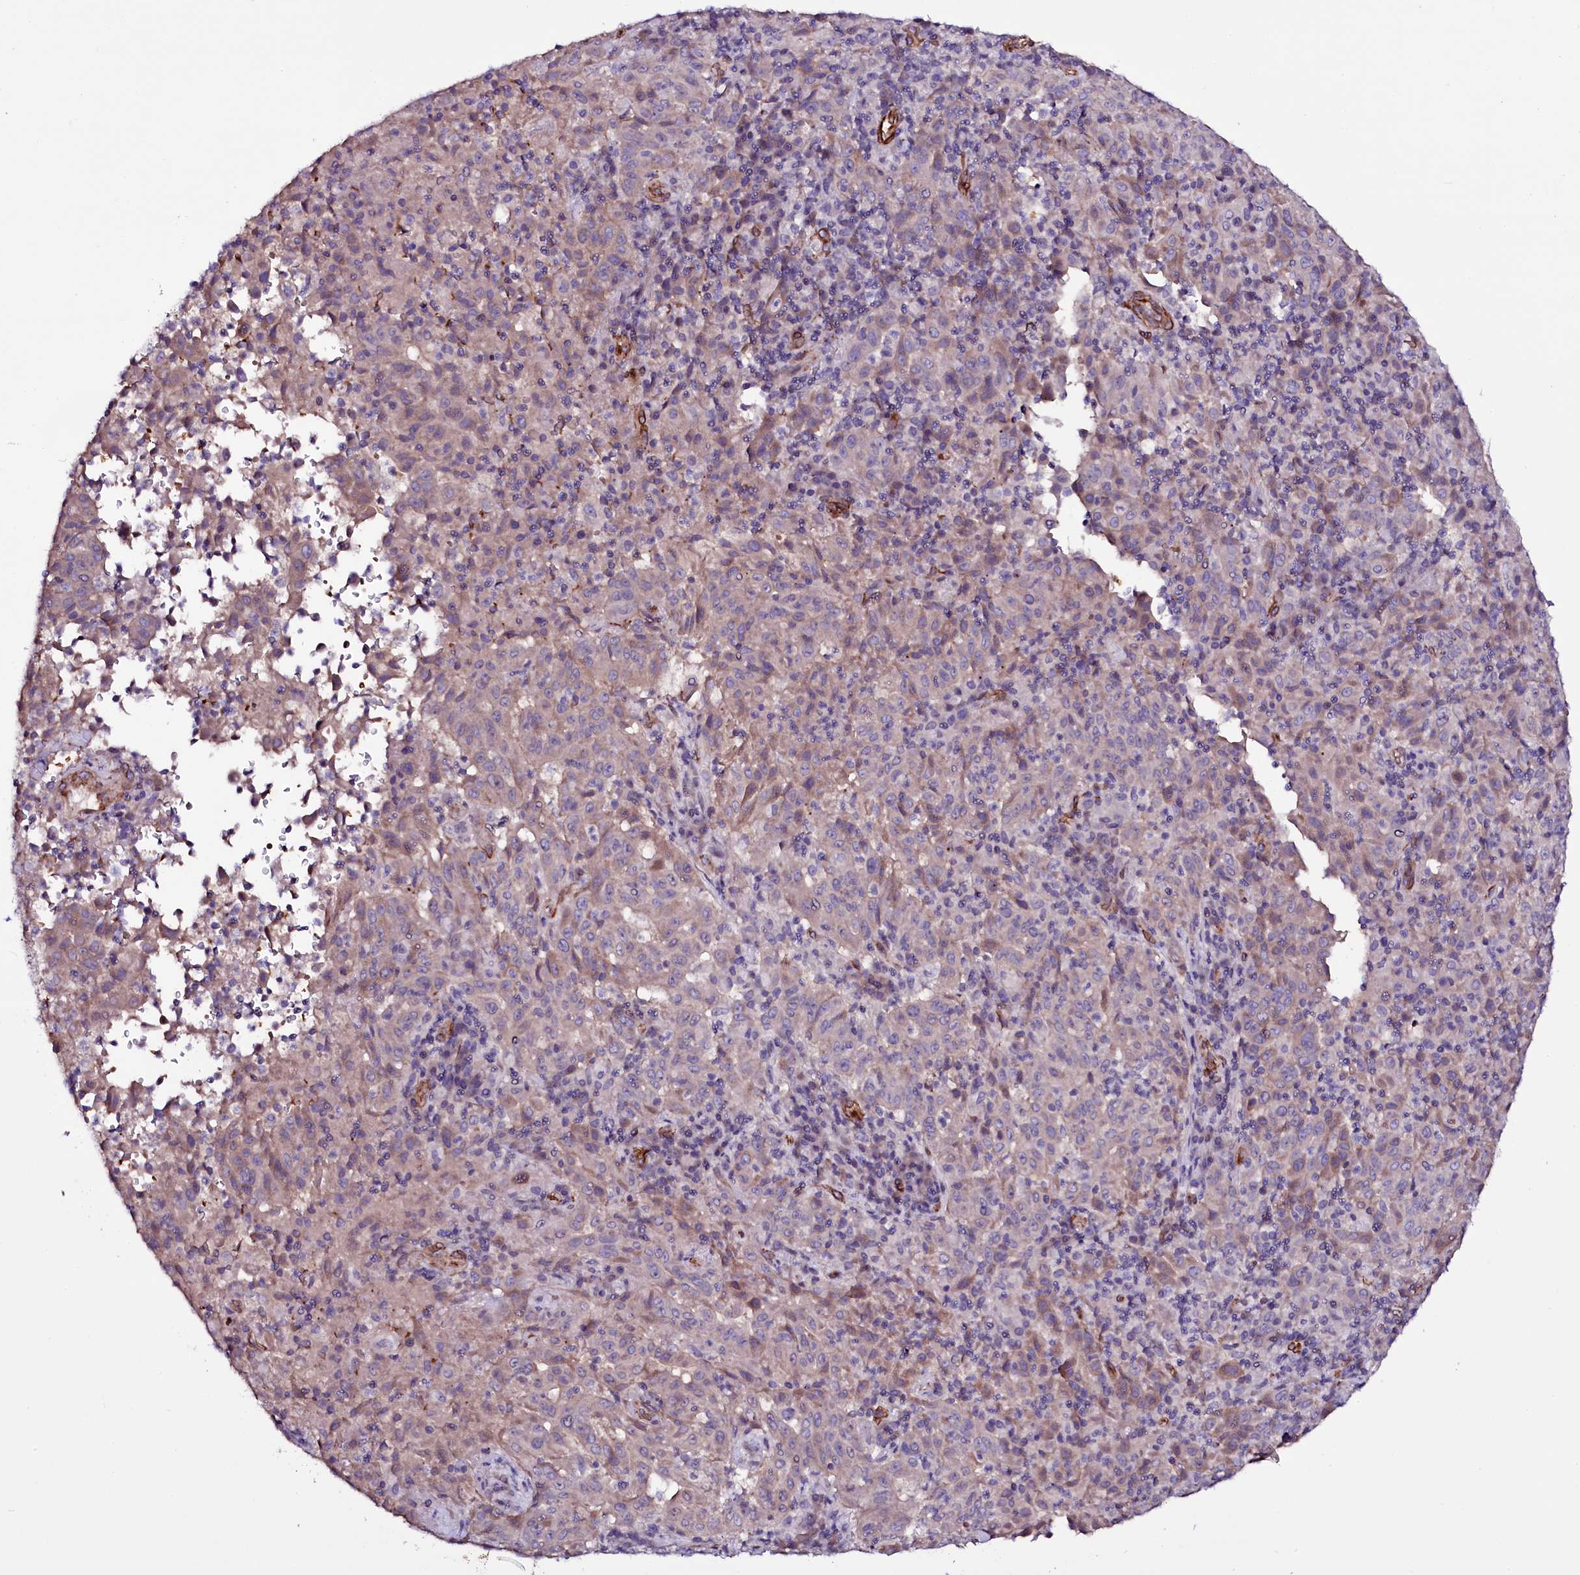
{"staining": {"intensity": "weak", "quantity": "<25%", "location": "cytoplasmic/membranous"}, "tissue": "pancreatic cancer", "cell_type": "Tumor cells", "image_type": "cancer", "snomed": [{"axis": "morphology", "description": "Adenocarcinoma, NOS"}, {"axis": "topography", "description": "Pancreas"}], "caption": "Tumor cells are negative for brown protein staining in pancreatic cancer.", "gene": "MEX3C", "patient": {"sex": "male", "age": 63}}